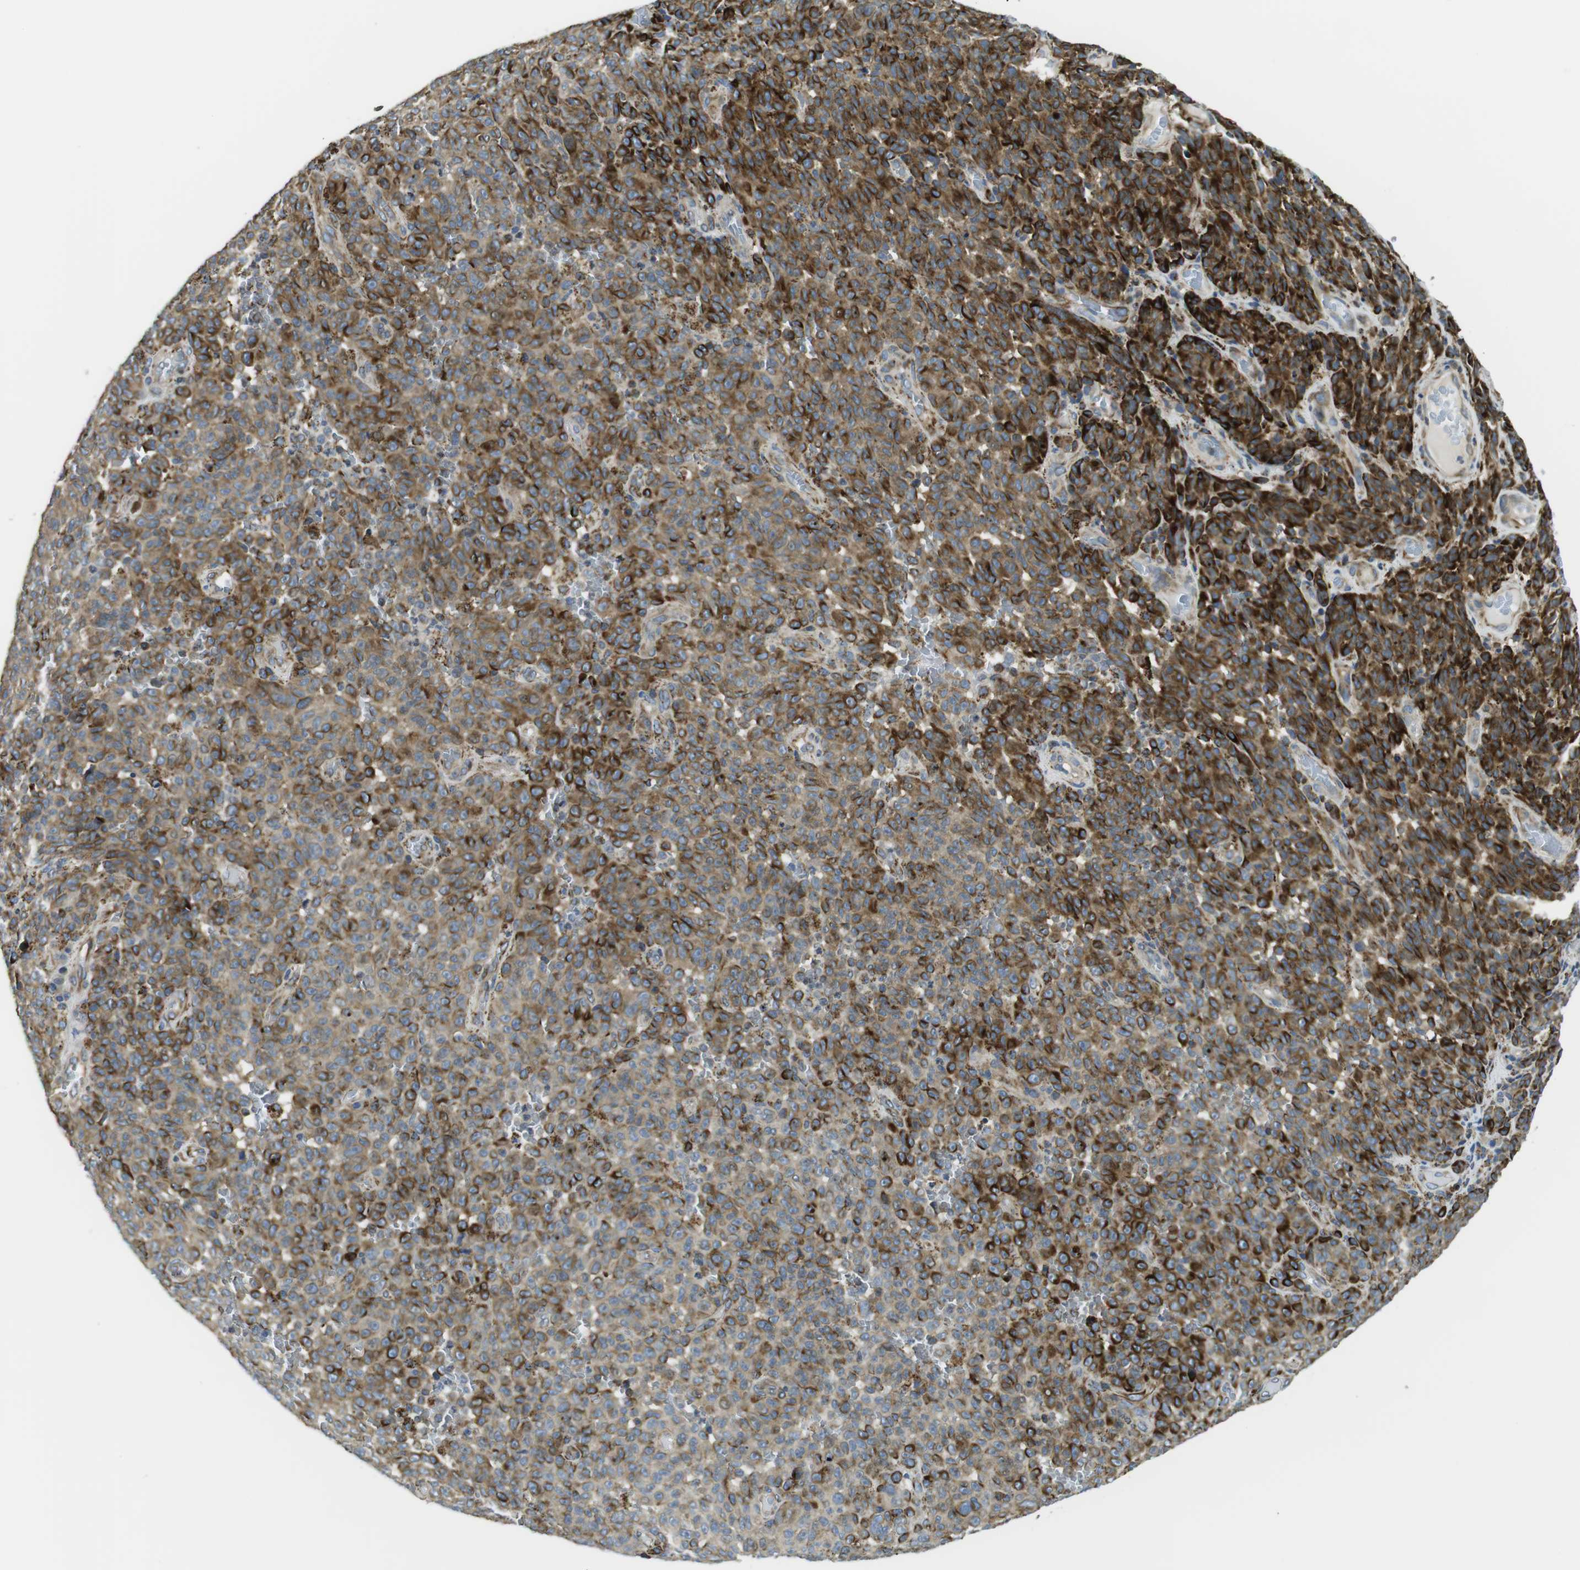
{"staining": {"intensity": "moderate", "quantity": ">75%", "location": "cytoplasmic/membranous"}, "tissue": "melanoma", "cell_type": "Tumor cells", "image_type": "cancer", "snomed": [{"axis": "morphology", "description": "Malignant melanoma, NOS"}, {"axis": "topography", "description": "Skin"}], "caption": "Immunohistochemical staining of melanoma exhibits medium levels of moderate cytoplasmic/membranous protein staining in about >75% of tumor cells.", "gene": "KCNE3", "patient": {"sex": "female", "age": 82}}